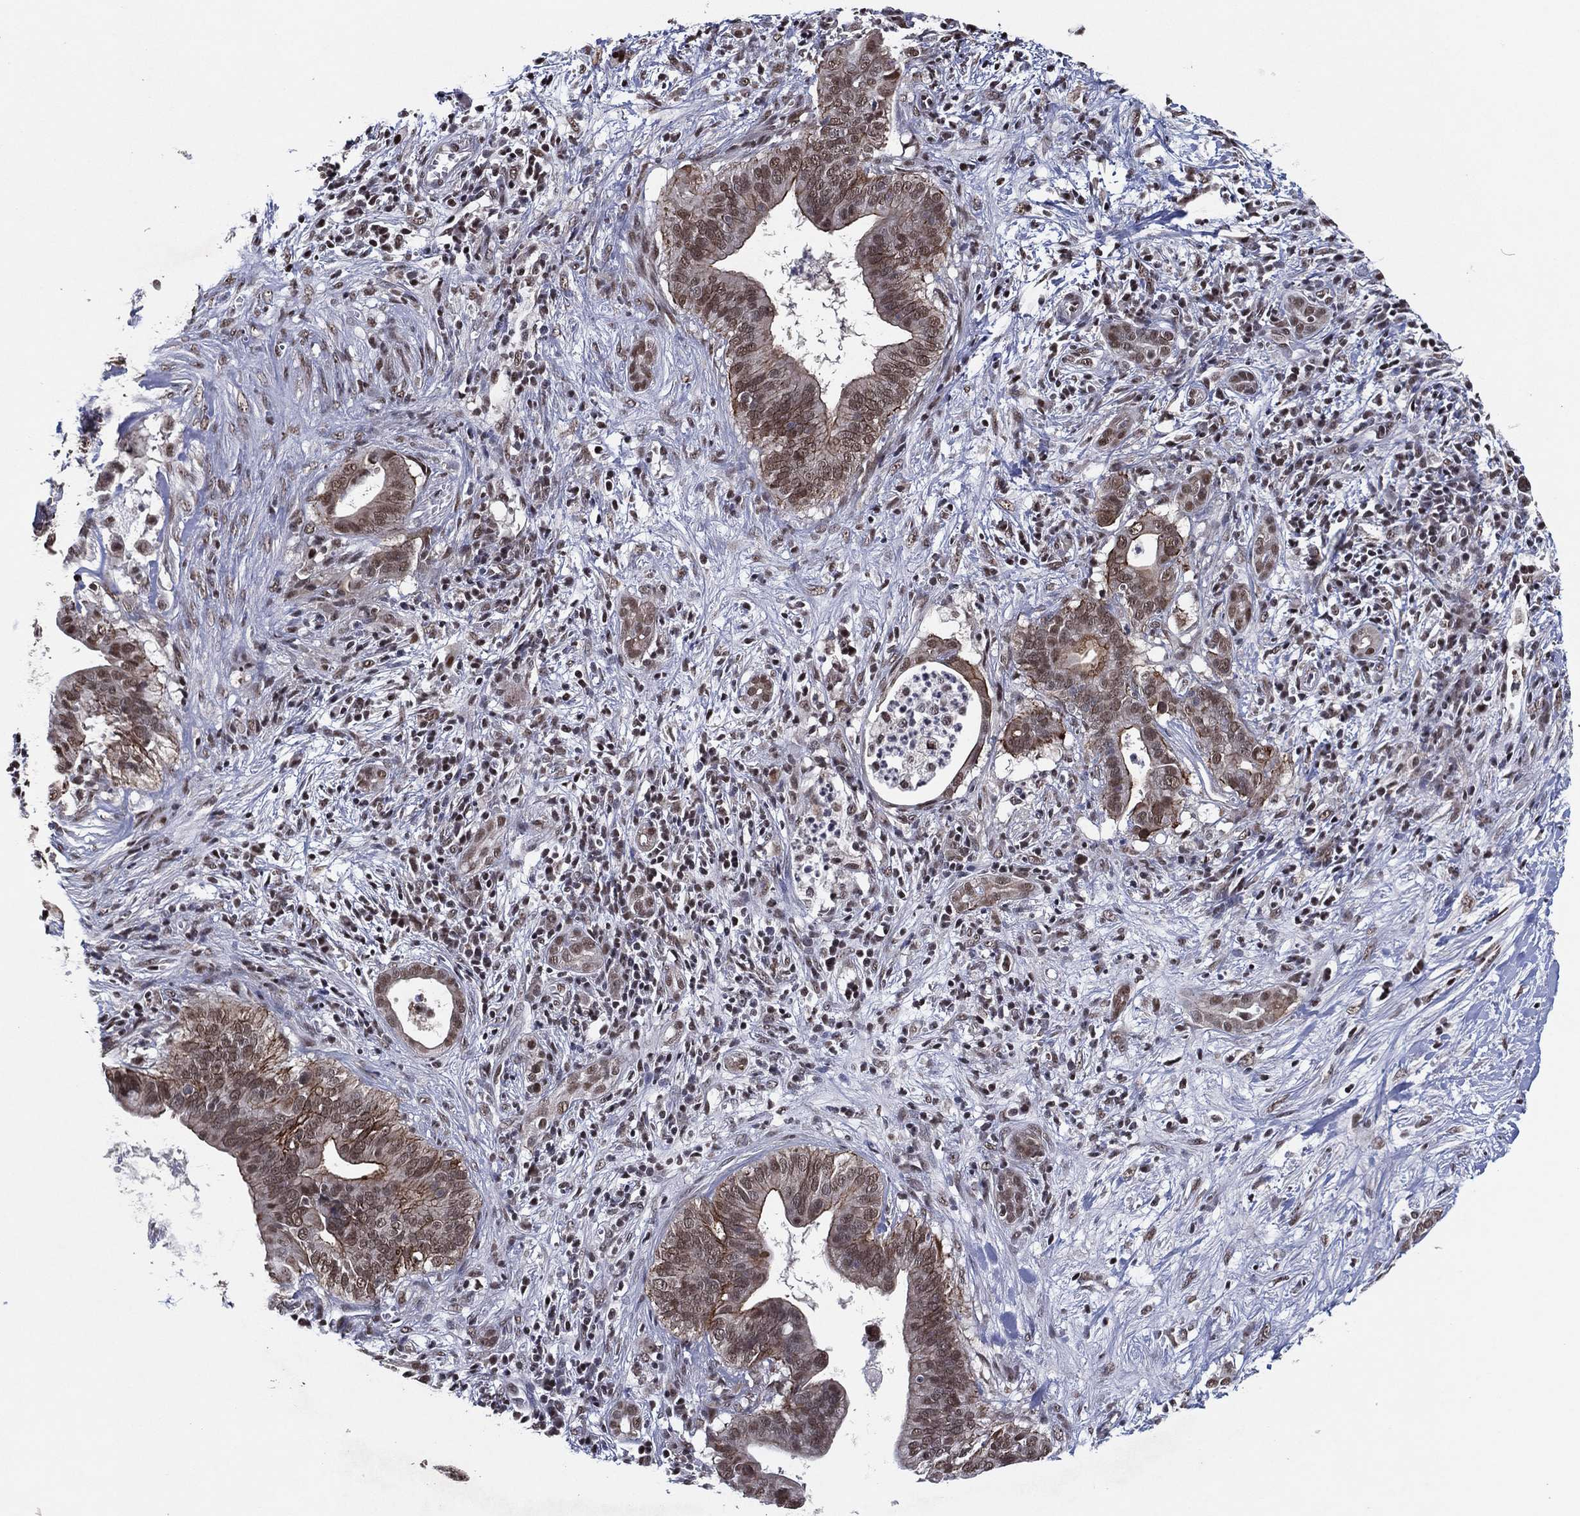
{"staining": {"intensity": "moderate", "quantity": "<25%", "location": "cytoplasmic/membranous,nuclear"}, "tissue": "pancreatic cancer", "cell_type": "Tumor cells", "image_type": "cancer", "snomed": [{"axis": "morphology", "description": "Adenocarcinoma, NOS"}, {"axis": "topography", "description": "Pancreas"}], "caption": "Tumor cells show low levels of moderate cytoplasmic/membranous and nuclear positivity in about <25% of cells in human pancreatic cancer (adenocarcinoma). The staining was performed using DAB (3,3'-diaminobenzidine) to visualize the protein expression in brown, while the nuclei were stained in blue with hematoxylin (Magnification: 20x).", "gene": "ZBTB42", "patient": {"sex": "male", "age": 61}}